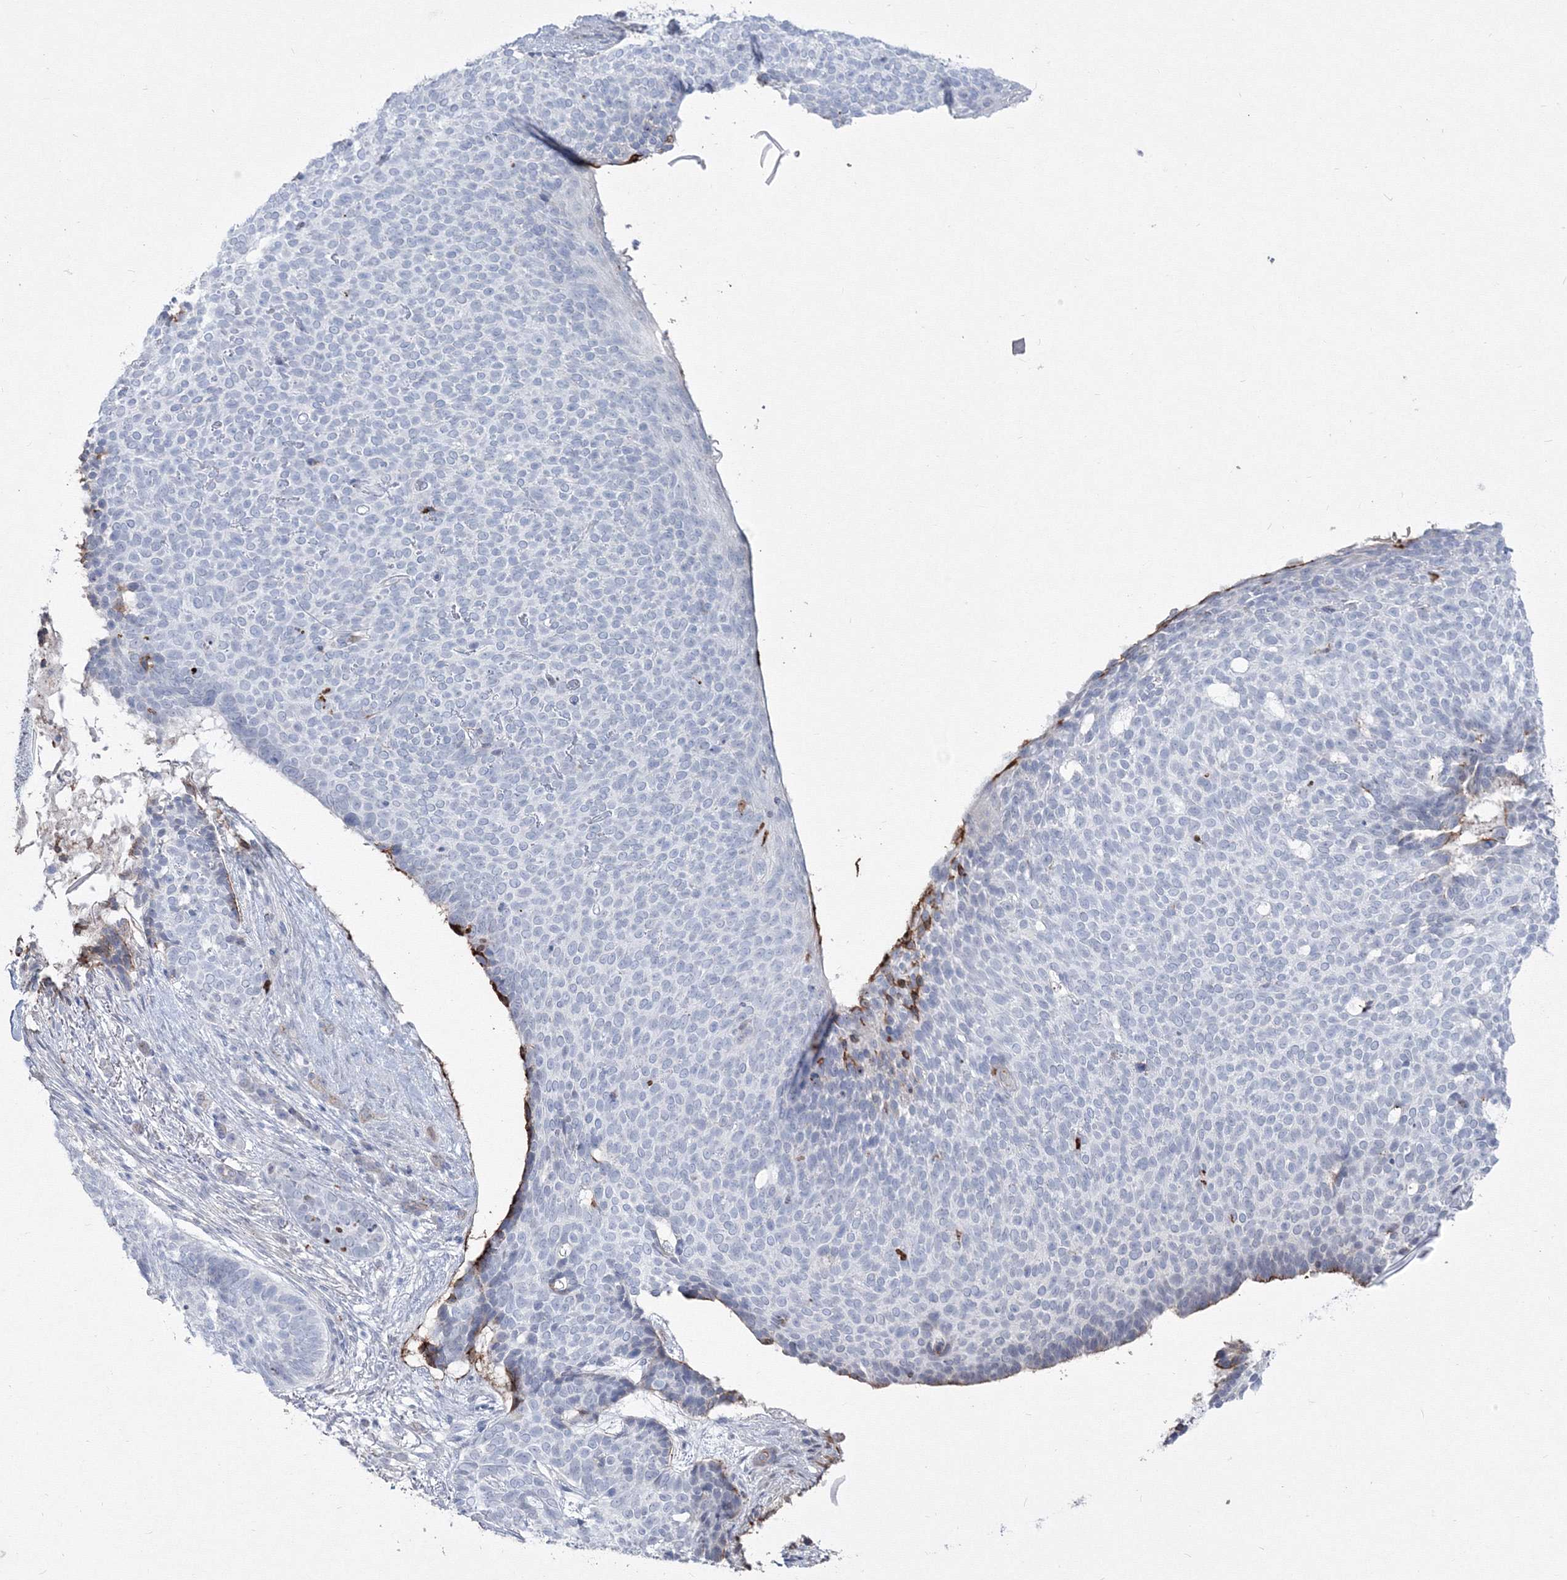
{"staining": {"intensity": "negative", "quantity": "none", "location": "none"}, "tissue": "skin cancer", "cell_type": "Tumor cells", "image_type": "cancer", "snomed": [{"axis": "morphology", "description": "Normal tissue, NOS"}, {"axis": "morphology", "description": "Basal cell carcinoma"}, {"axis": "topography", "description": "Skin"}], "caption": "There is no significant staining in tumor cells of skin basal cell carcinoma. (IHC, brightfield microscopy, high magnification).", "gene": "HYAL2", "patient": {"sex": "male", "age": 50}}